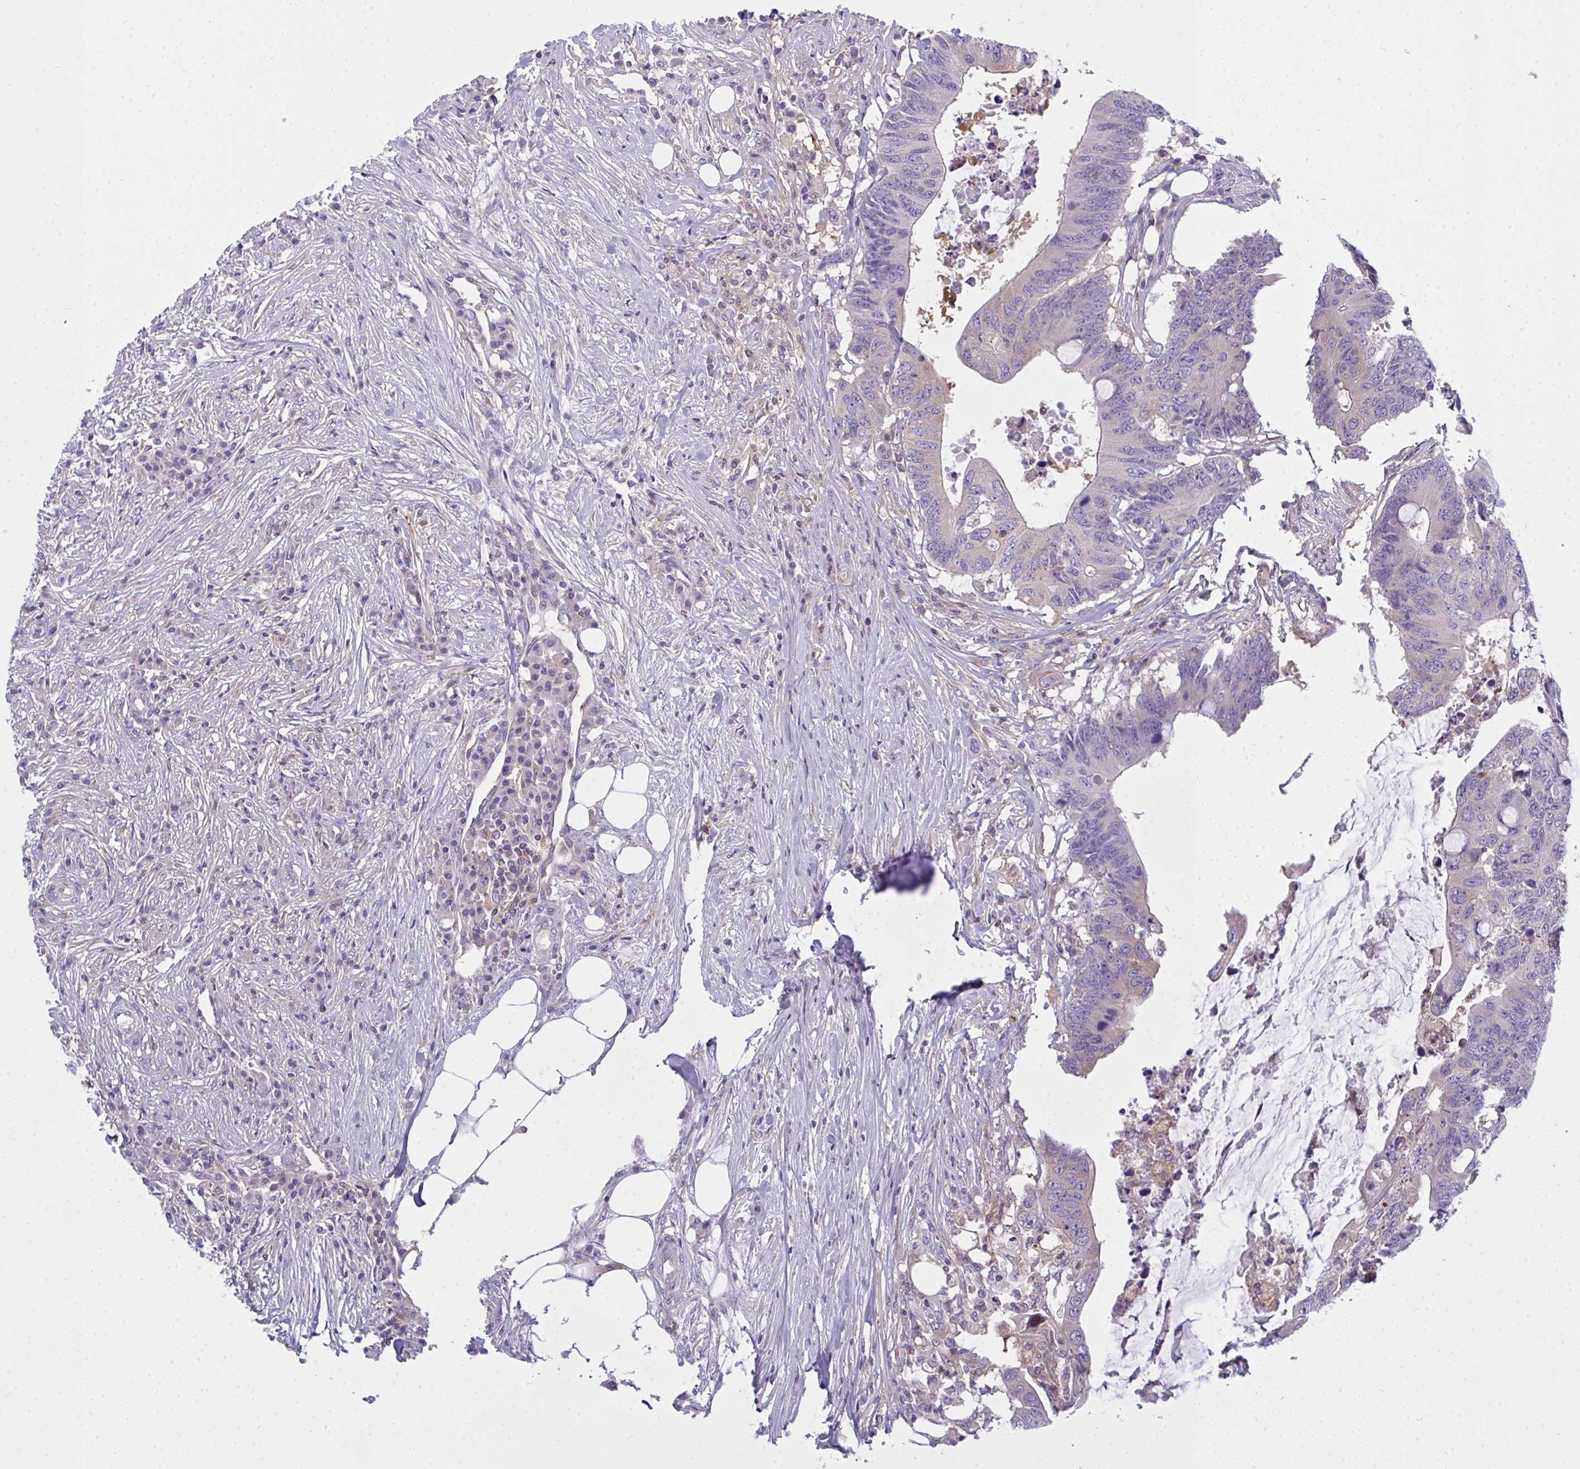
{"staining": {"intensity": "negative", "quantity": "none", "location": "none"}, "tissue": "colorectal cancer", "cell_type": "Tumor cells", "image_type": "cancer", "snomed": [{"axis": "morphology", "description": "Adenocarcinoma, NOS"}, {"axis": "topography", "description": "Colon"}], "caption": "Tumor cells show no significant staining in colorectal cancer.", "gene": "SLC30A6", "patient": {"sex": "male", "age": 71}}